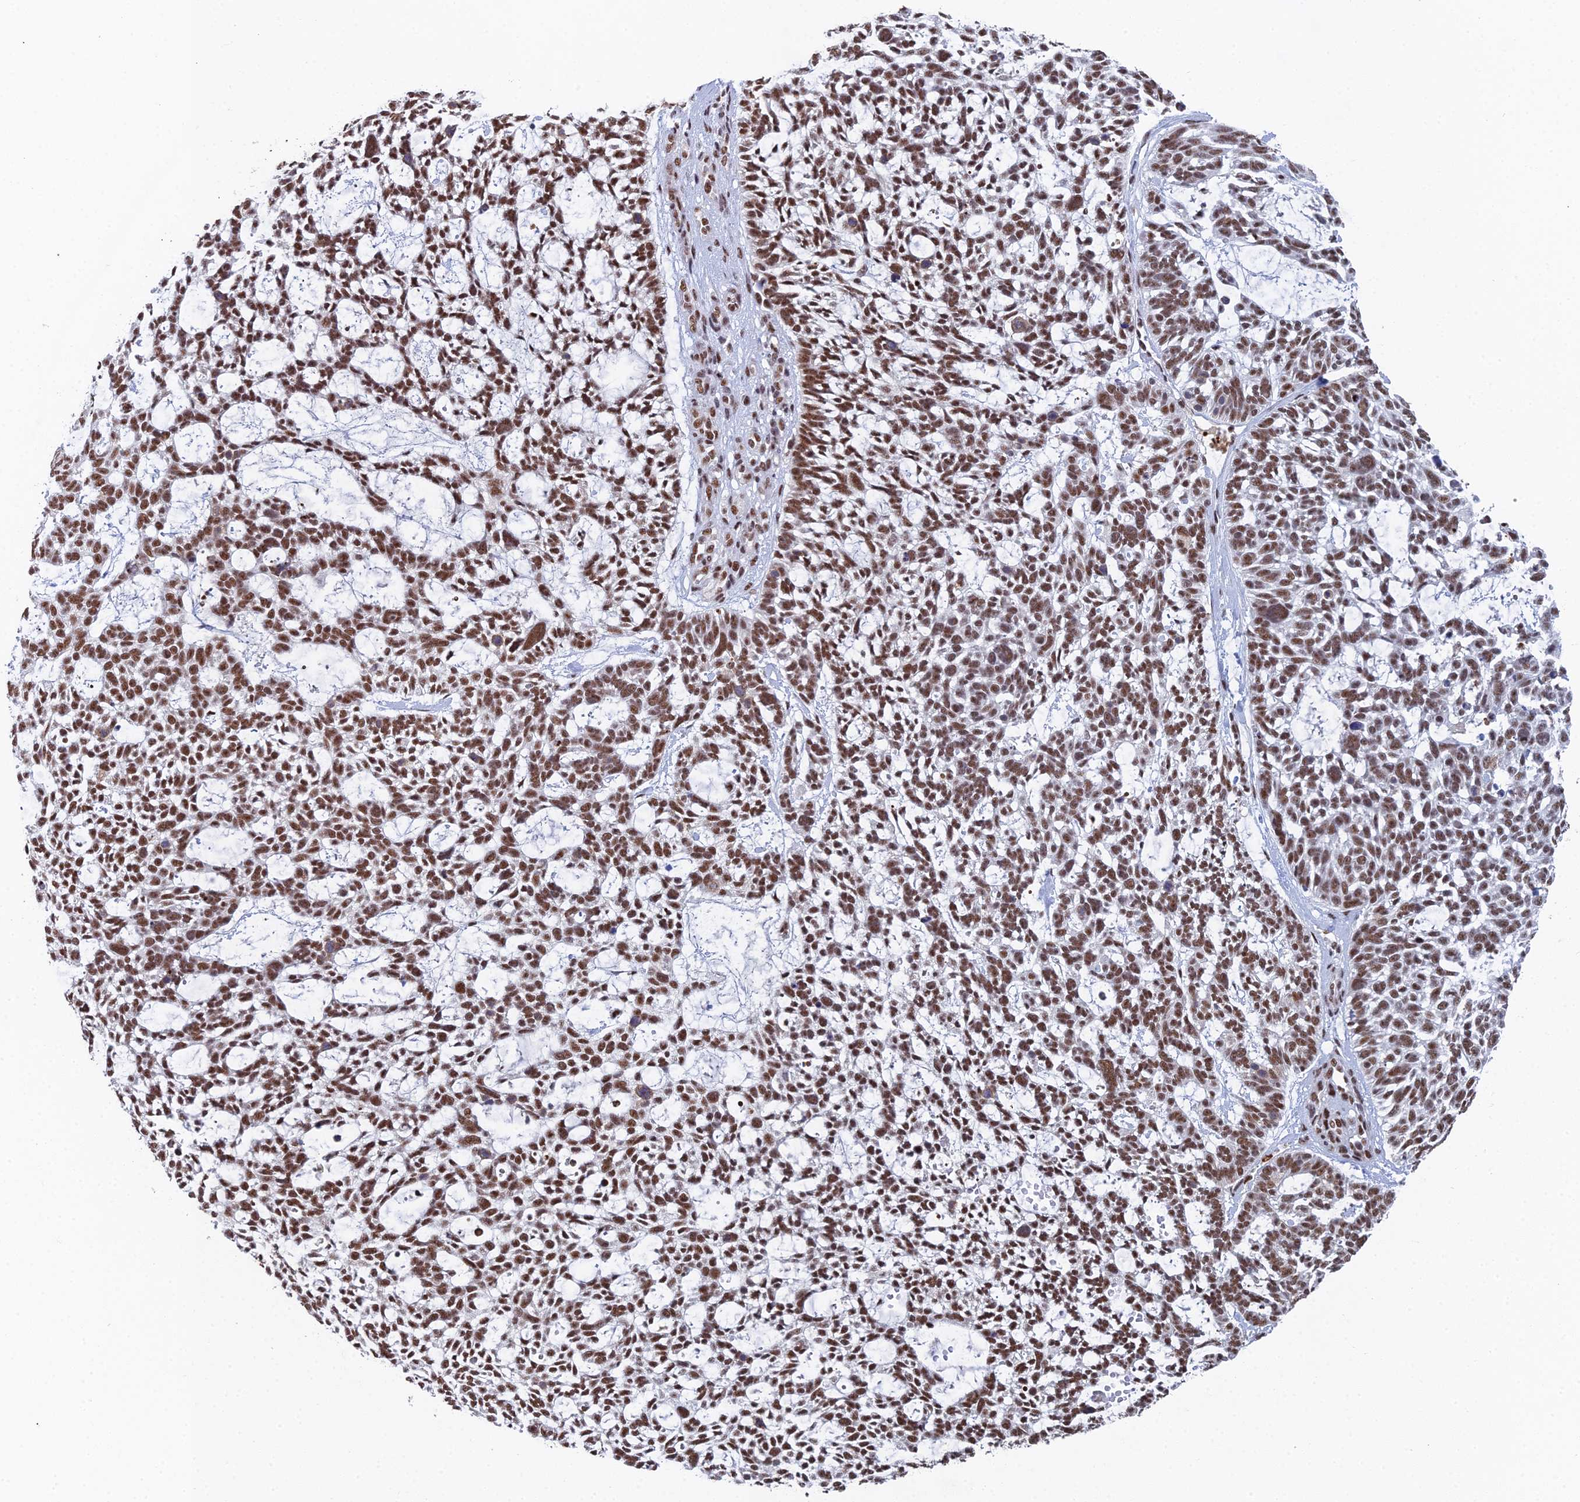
{"staining": {"intensity": "moderate", "quantity": ">75%", "location": "nuclear"}, "tissue": "skin cancer", "cell_type": "Tumor cells", "image_type": "cancer", "snomed": [{"axis": "morphology", "description": "Basal cell carcinoma"}, {"axis": "topography", "description": "Skin"}], "caption": "Immunohistochemical staining of human skin basal cell carcinoma reveals medium levels of moderate nuclear expression in approximately >75% of tumor cells. (DAB IHC with brightfield microscopy, high magnification).", "gene": "SF3B3", "patient": {"sex": "male", "age": 88}}